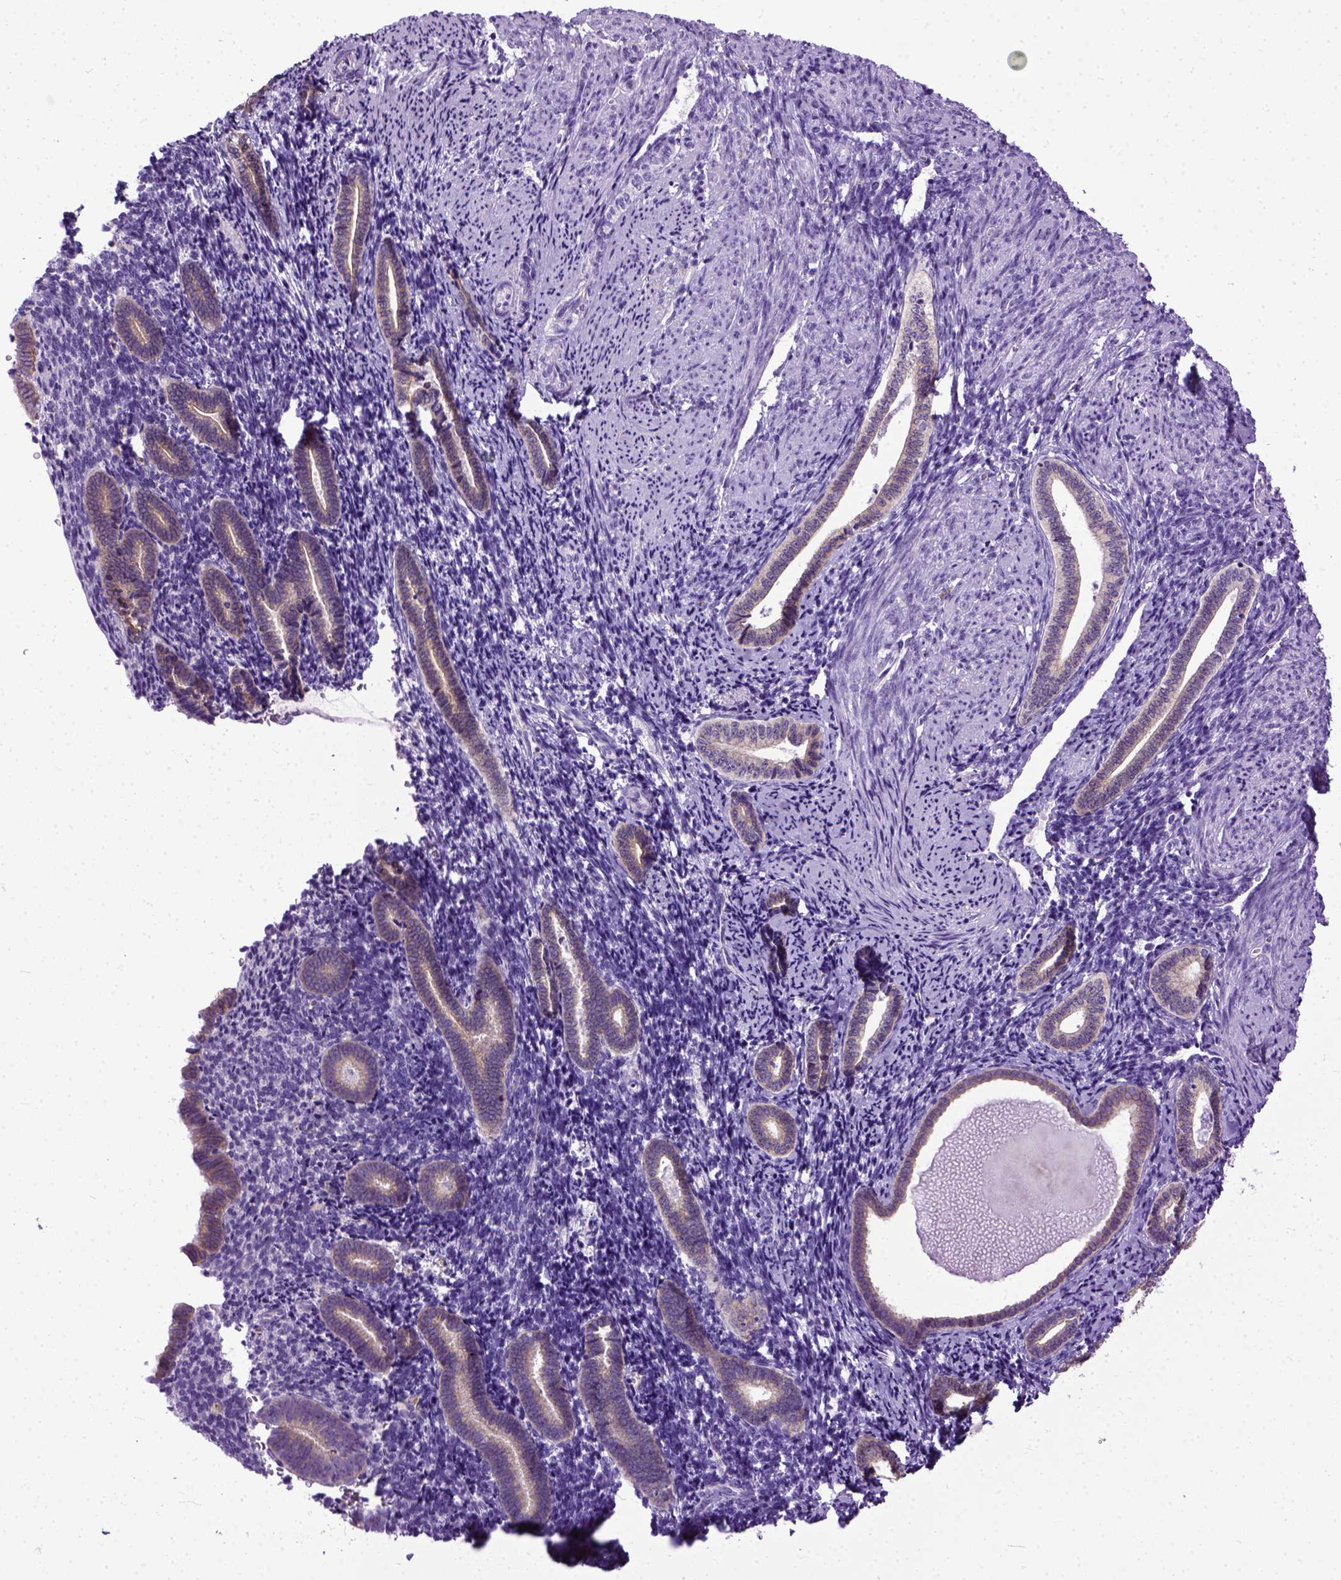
{"staining": {"intensity": "negative", "quantity": "none", "location": "none"}, "tissue": "endometrium", "cell_type": "Cells in endometrial stroma", "image_type": "normal", "snomed": [{"axis": "morphology", "description": "Normal tissue, NOS"}, {"axis": "topography", "description": "Endometrium"}], "caption": "A micrograph of human endometrium is negative for staining in cells in endometrial stroma. (Brightfield microscopy of DAB IHC at high magnification).", "gene": "PPL", "patient": {"sex": "female", "age": 57}}